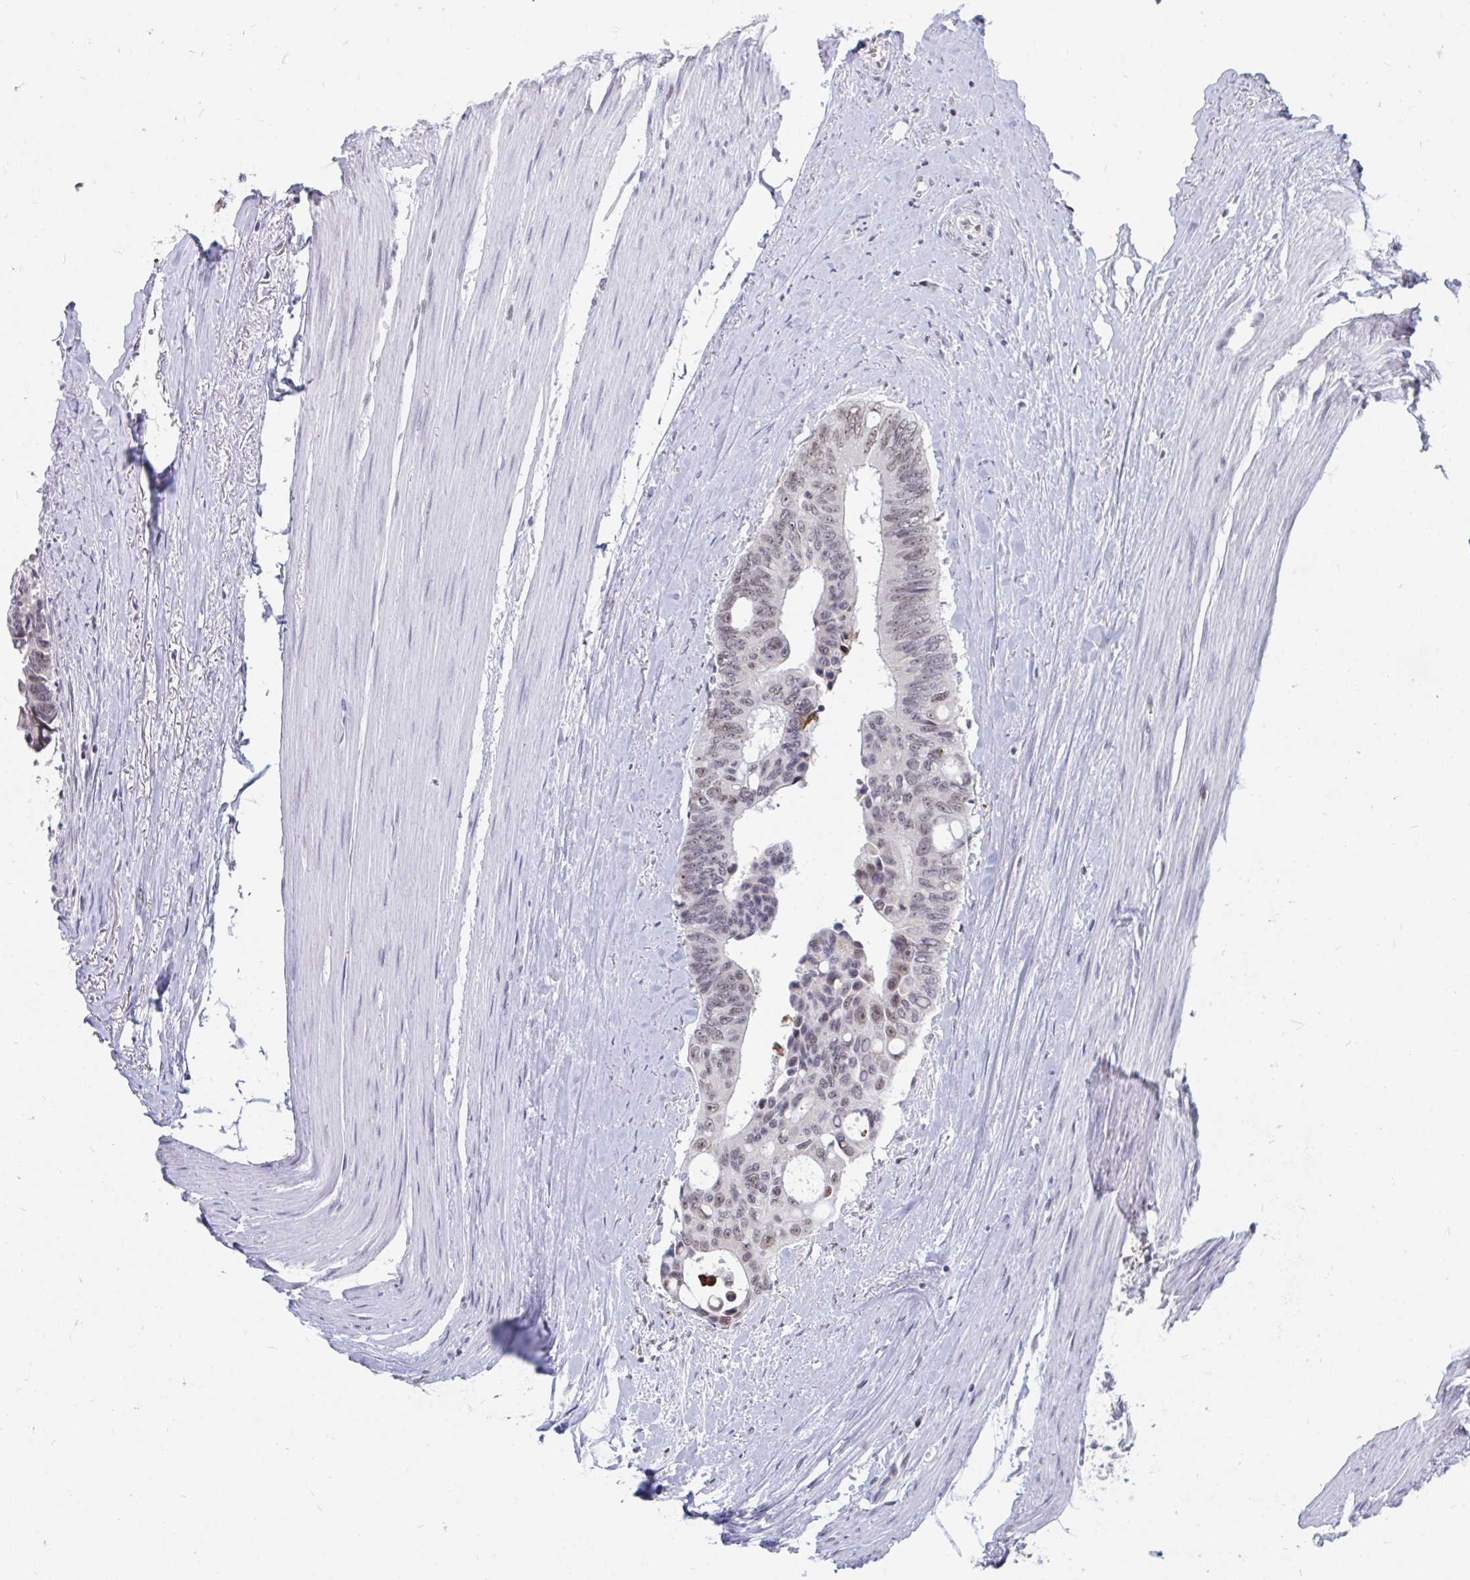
{"staining": {"intensity": "weak", "quantity": "<25%", "location": "nuclear"}, "tissue": "colorectal cancer", "cell_type": "Tumor cells", "image_type": "cancer", "snomed": [{"axis": "morphology", "description": "Adenocarcinoma, NOS"}, {"axis": "topography", "description": "Rectum"}], "caption": "DAB immunohistochemical staining of colorectal cancer reveals no significant positivity in tumor cells. The staining is performed using DAB (3,3'-diaminobenzidine) brown chromogen with nuclei counter-stained in using hematoxylin.", "gene": "TRIP12", "patient": {"sex": "male", "age": 76}}